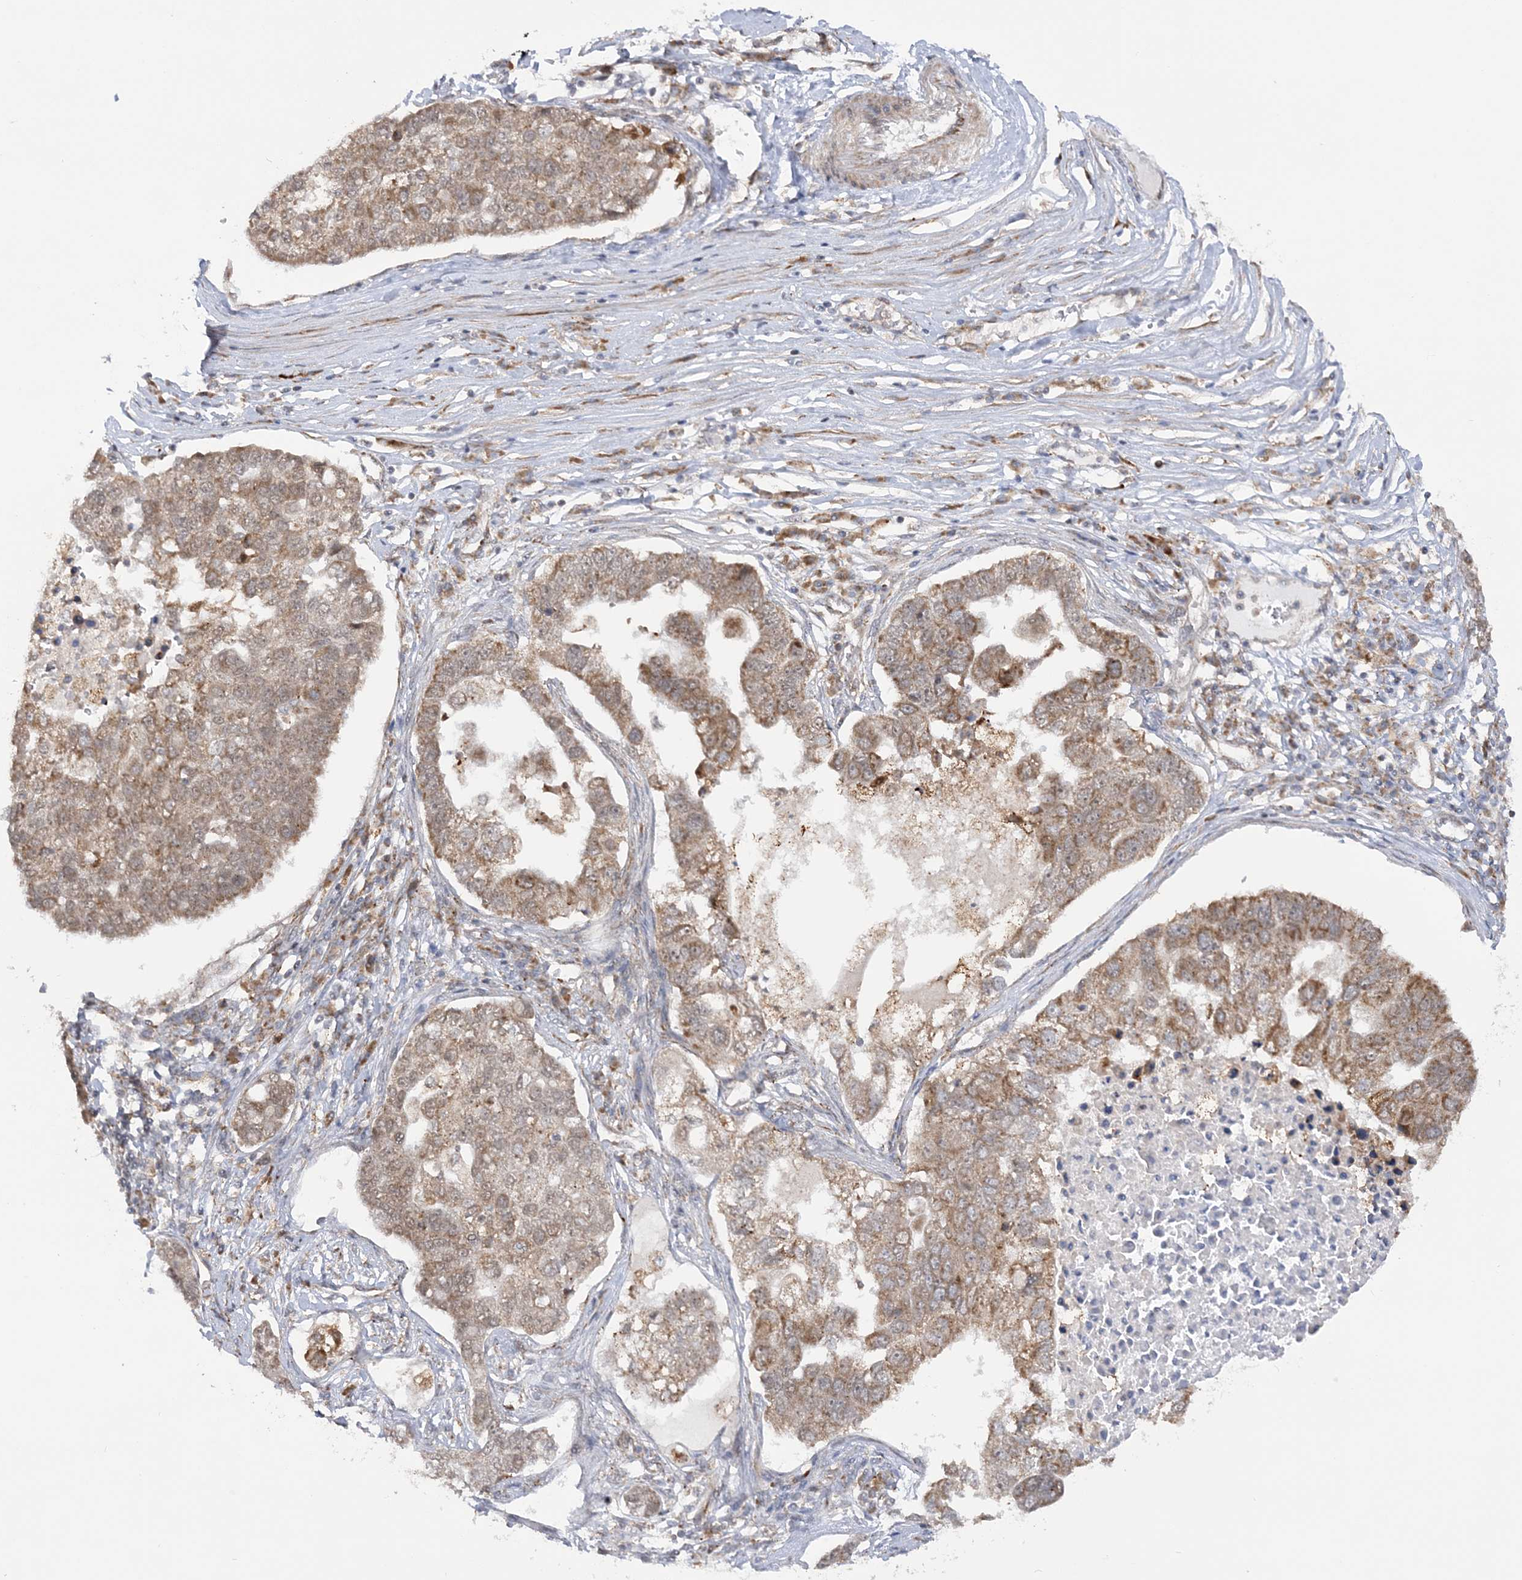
{"staining": {"intensity": "moderate", "quantity": ">75%", "location": "cytoplasmic/membranous"}, "tissue": "pancreatic cancer", "cell_type": "Tumor cells", "image_type": "cancer", "snomed": [{"axis": "morphology", "description": "Adenocarcinoma, NOS"}, {"axis": "topography", "description": "Pancreas"}], "caption": "Protein expression analysis of pancreatic adenocarcinoma shows moderate cytoplasmic/membranous positivity in about >75% of tumor cells.", "gene": "MRPL47", "patient": {"sex": "female", "age": 61}}